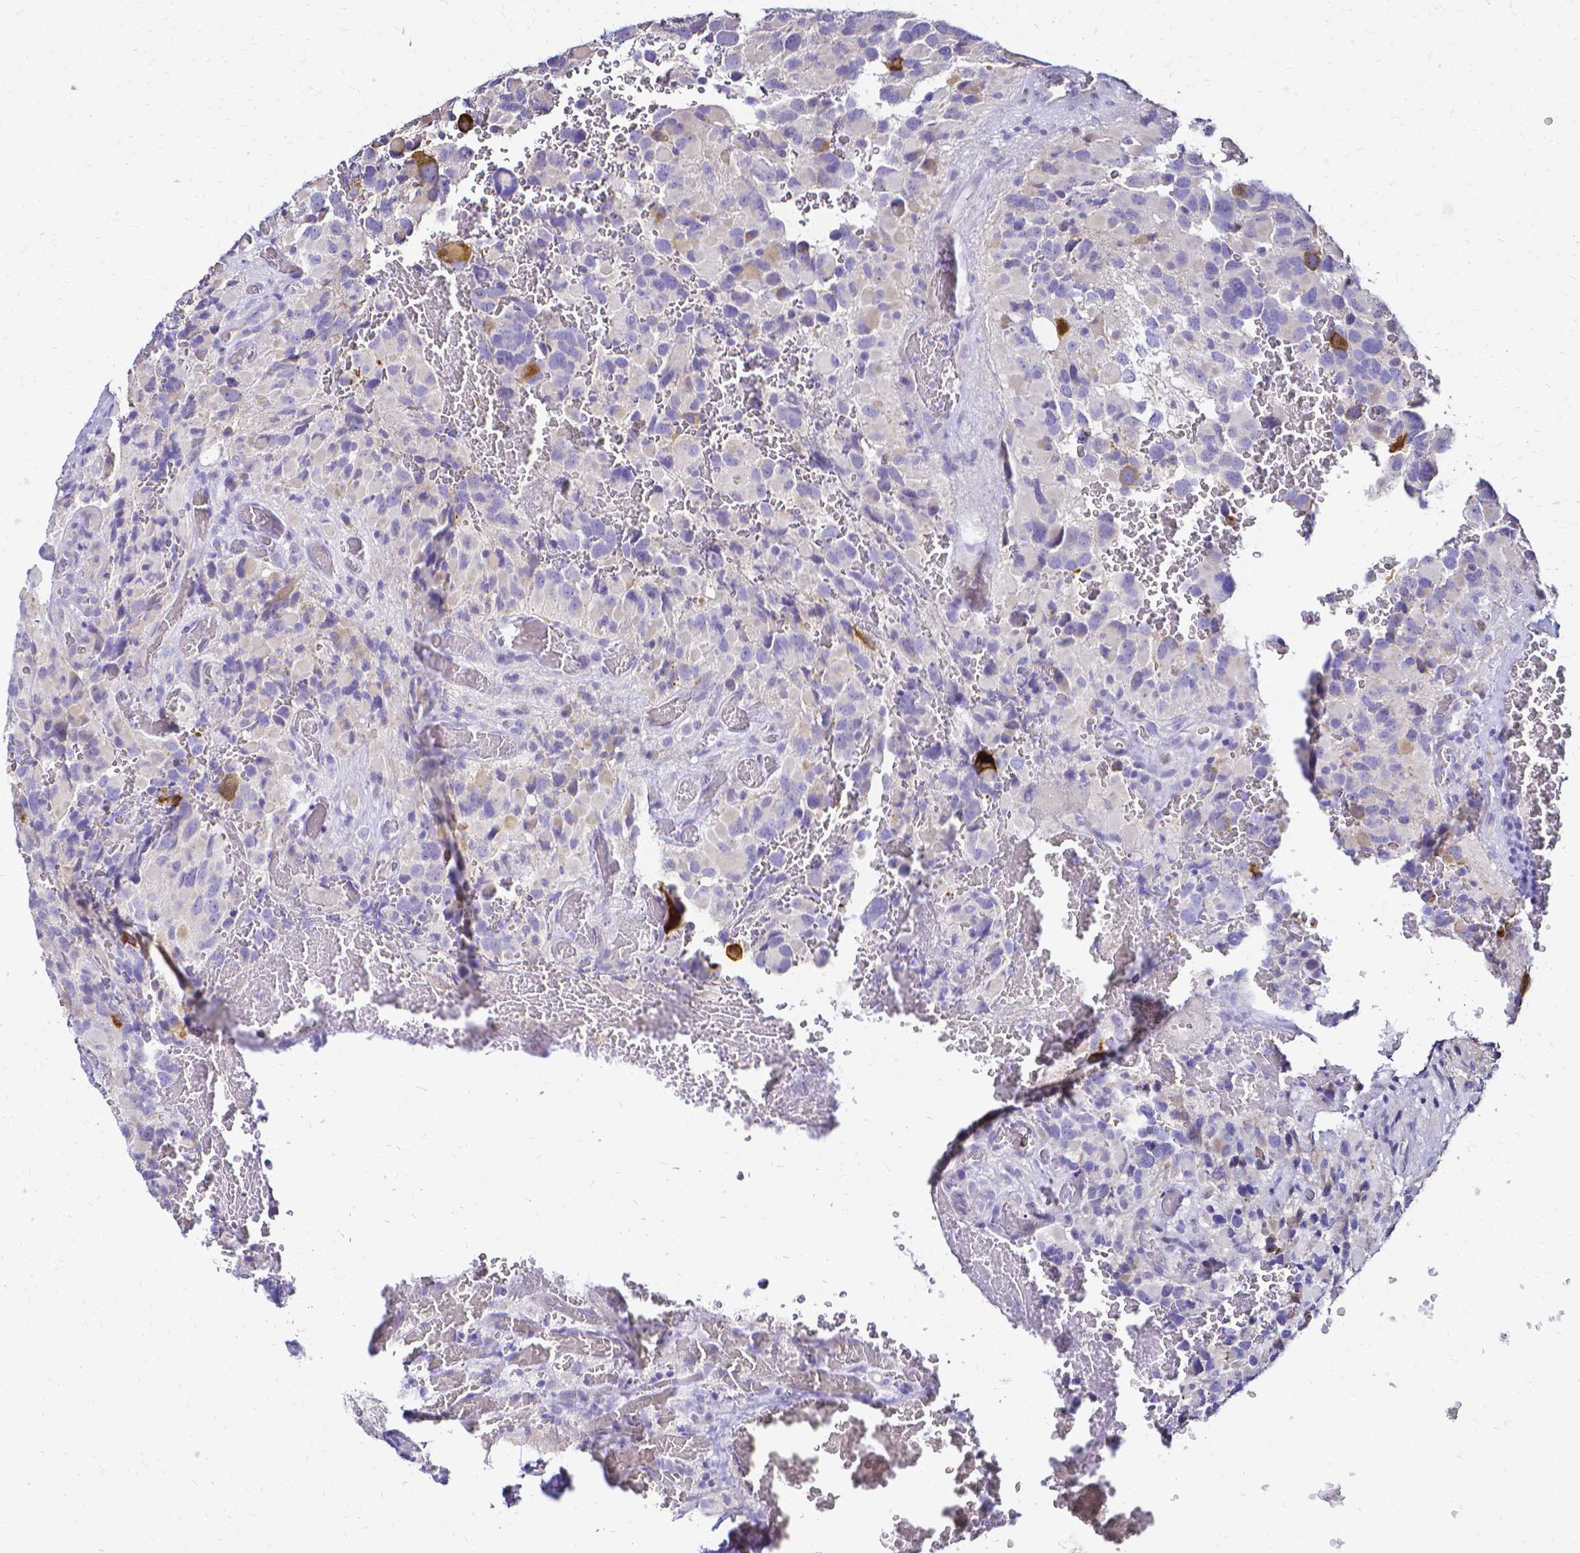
{"staining": {"intensity": "moderate", "quantity": "<25%", "location": "cytoplasmic/membranous"}, "tissue": "glioma", "cell_type": "Tumor cells", "image_type": "cancer", "snomed": [{"axis": "morphology", "description": "Glioma, malignant, High grade"}, {"axis": "topography", "description": "Brain"}], "caption": "This image shows immunohistochemistry (IHC) staining of glioma, with low moderate cytoplasmic/membranous expression in about <25% of tumor cells.", "gene": "CCNB1", "patient": {"sex": "female", "age": 40}}